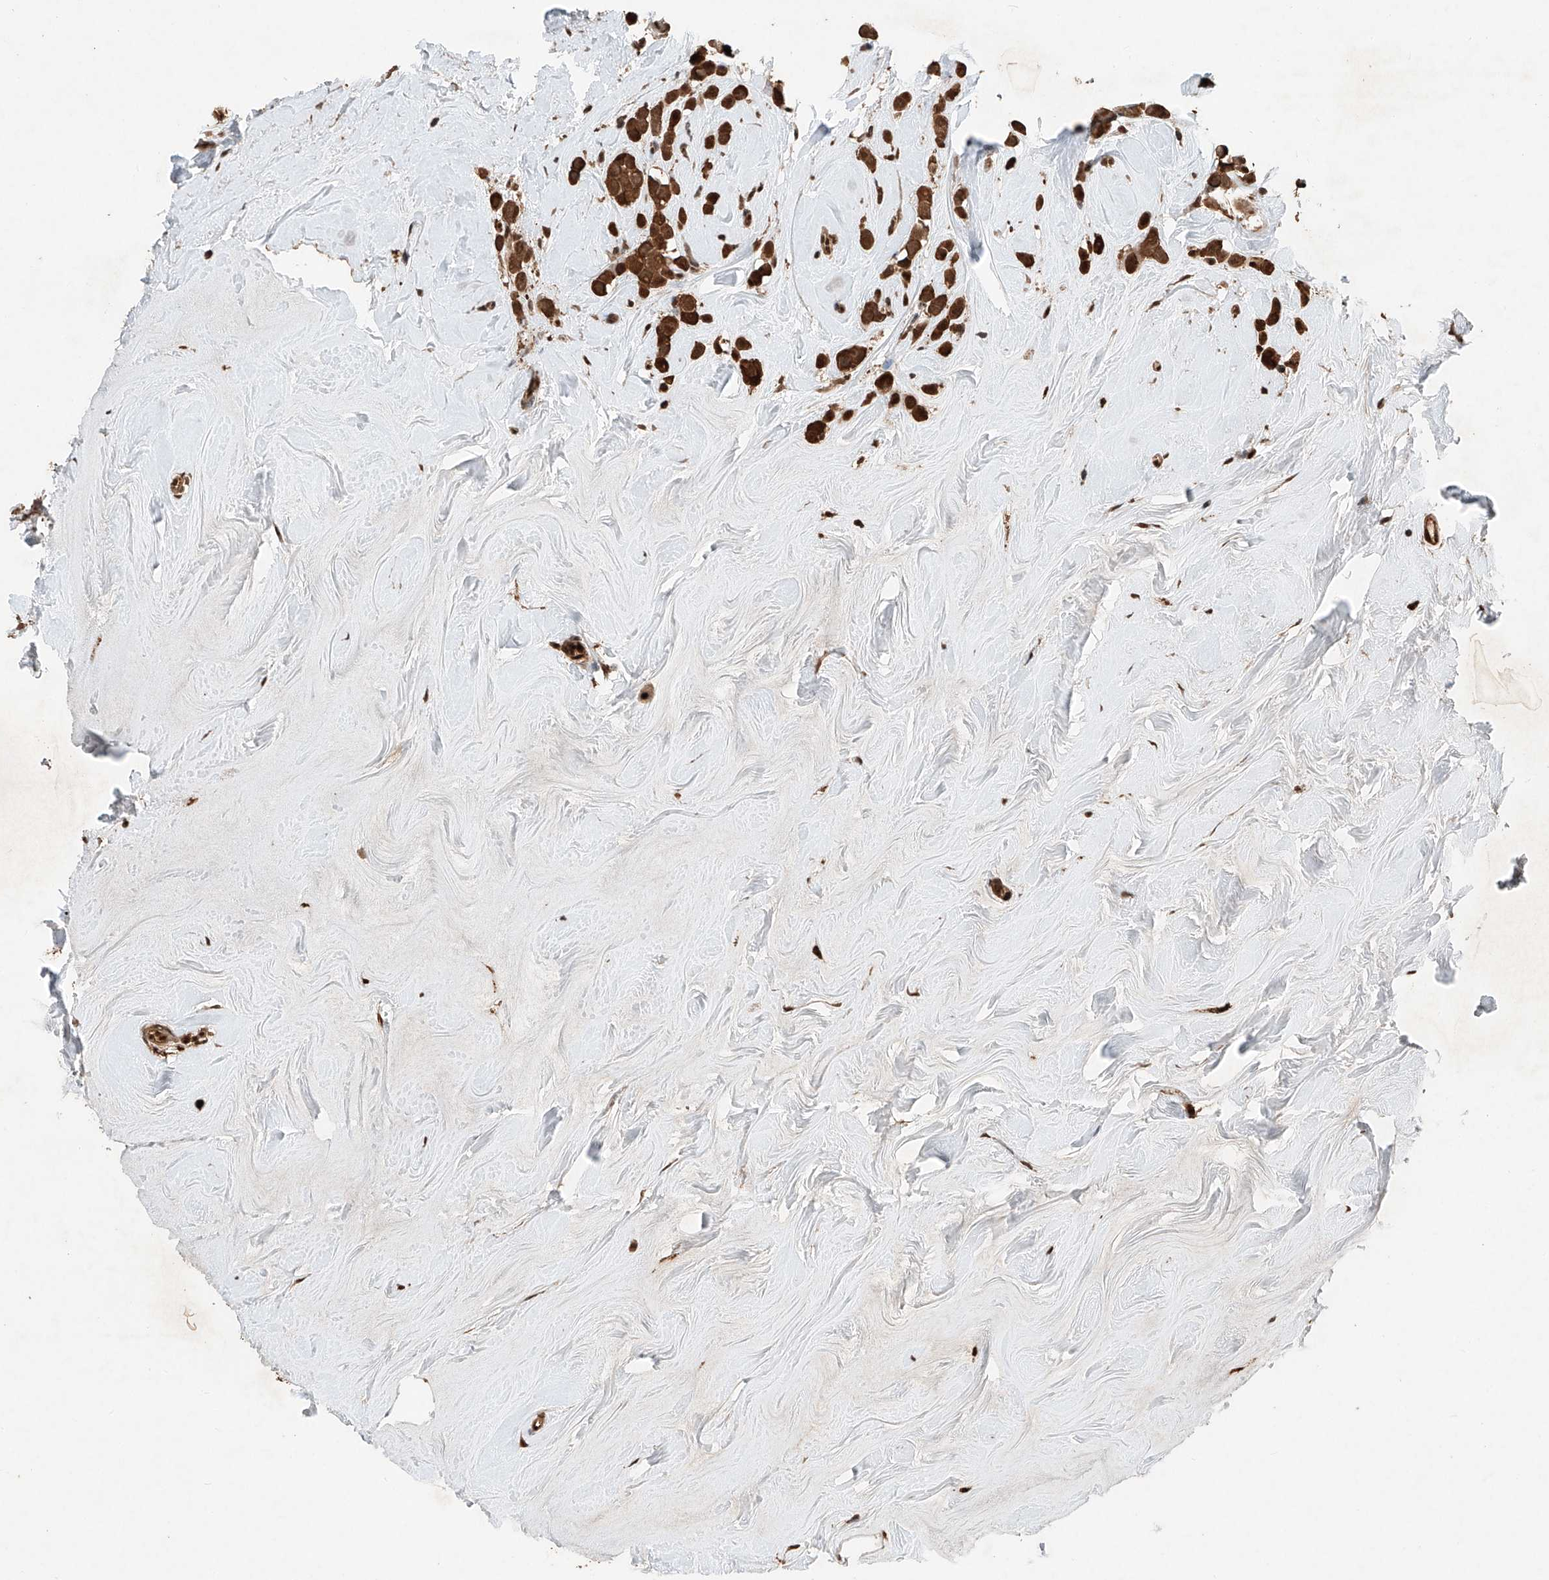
{"staining": {"intensity": "strong", "quantity": ">75%", "location": "cytoplasmic/membranous,nuclear"}, "tissue": "breast cancer", "cell_type": "Tumor cells", "image_type": "cancer", "snomed": [{"axis": "morphology", "description": "Lobular carcinoma"}, {"axis": "topography", "description": "Breast"}], "caption": "Strong cytoplasmic/membranous and nuclear positivity is present in about >75% of tumor cells in breast cancer.", "gene": "RMND1", "patient": {"sex": "female", "age": 47}}